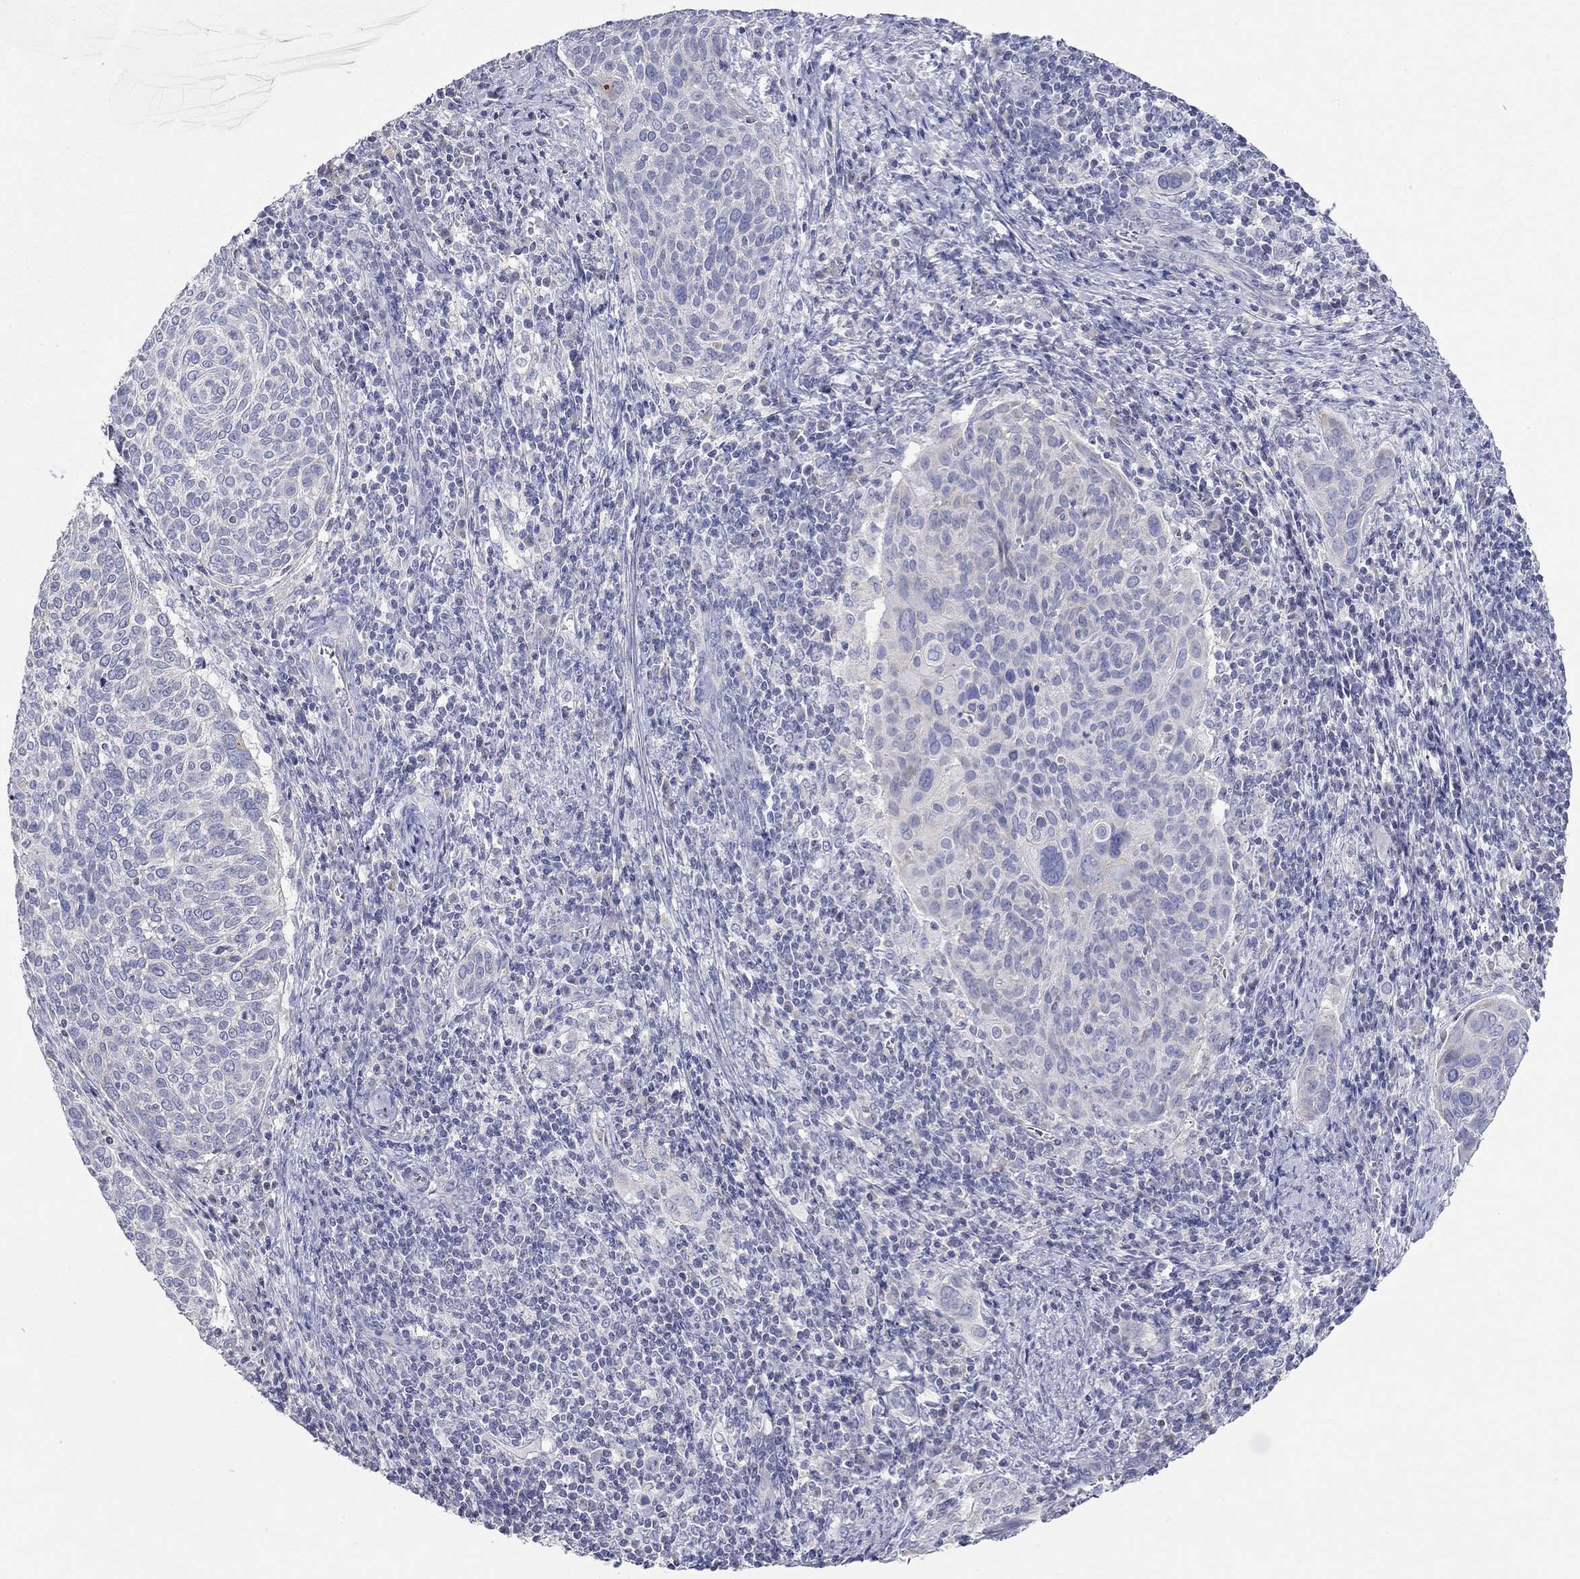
{"staining": {"intensity": "negative", "quantity": "none", "location": "none"}, "tissue": "cervical cancer", "cell_type": "Tumor cells", "image_type": "cancer", "snomed": [{"axis": "morphology", "description": "Squamous cell carcinoma, NOS"}, {"axis": "topography", "description": "Cervix"}], "caption": "This image is of cervical cancer (squamous cell carcinoma) stained with immunohistochemistry (IHC) to label a protein in brown with the nuclei are counter-stained blue. There is no positivity in tumor cells.", "gene": "RCAN1", "patient": {"sex": "female", "age": 39}}